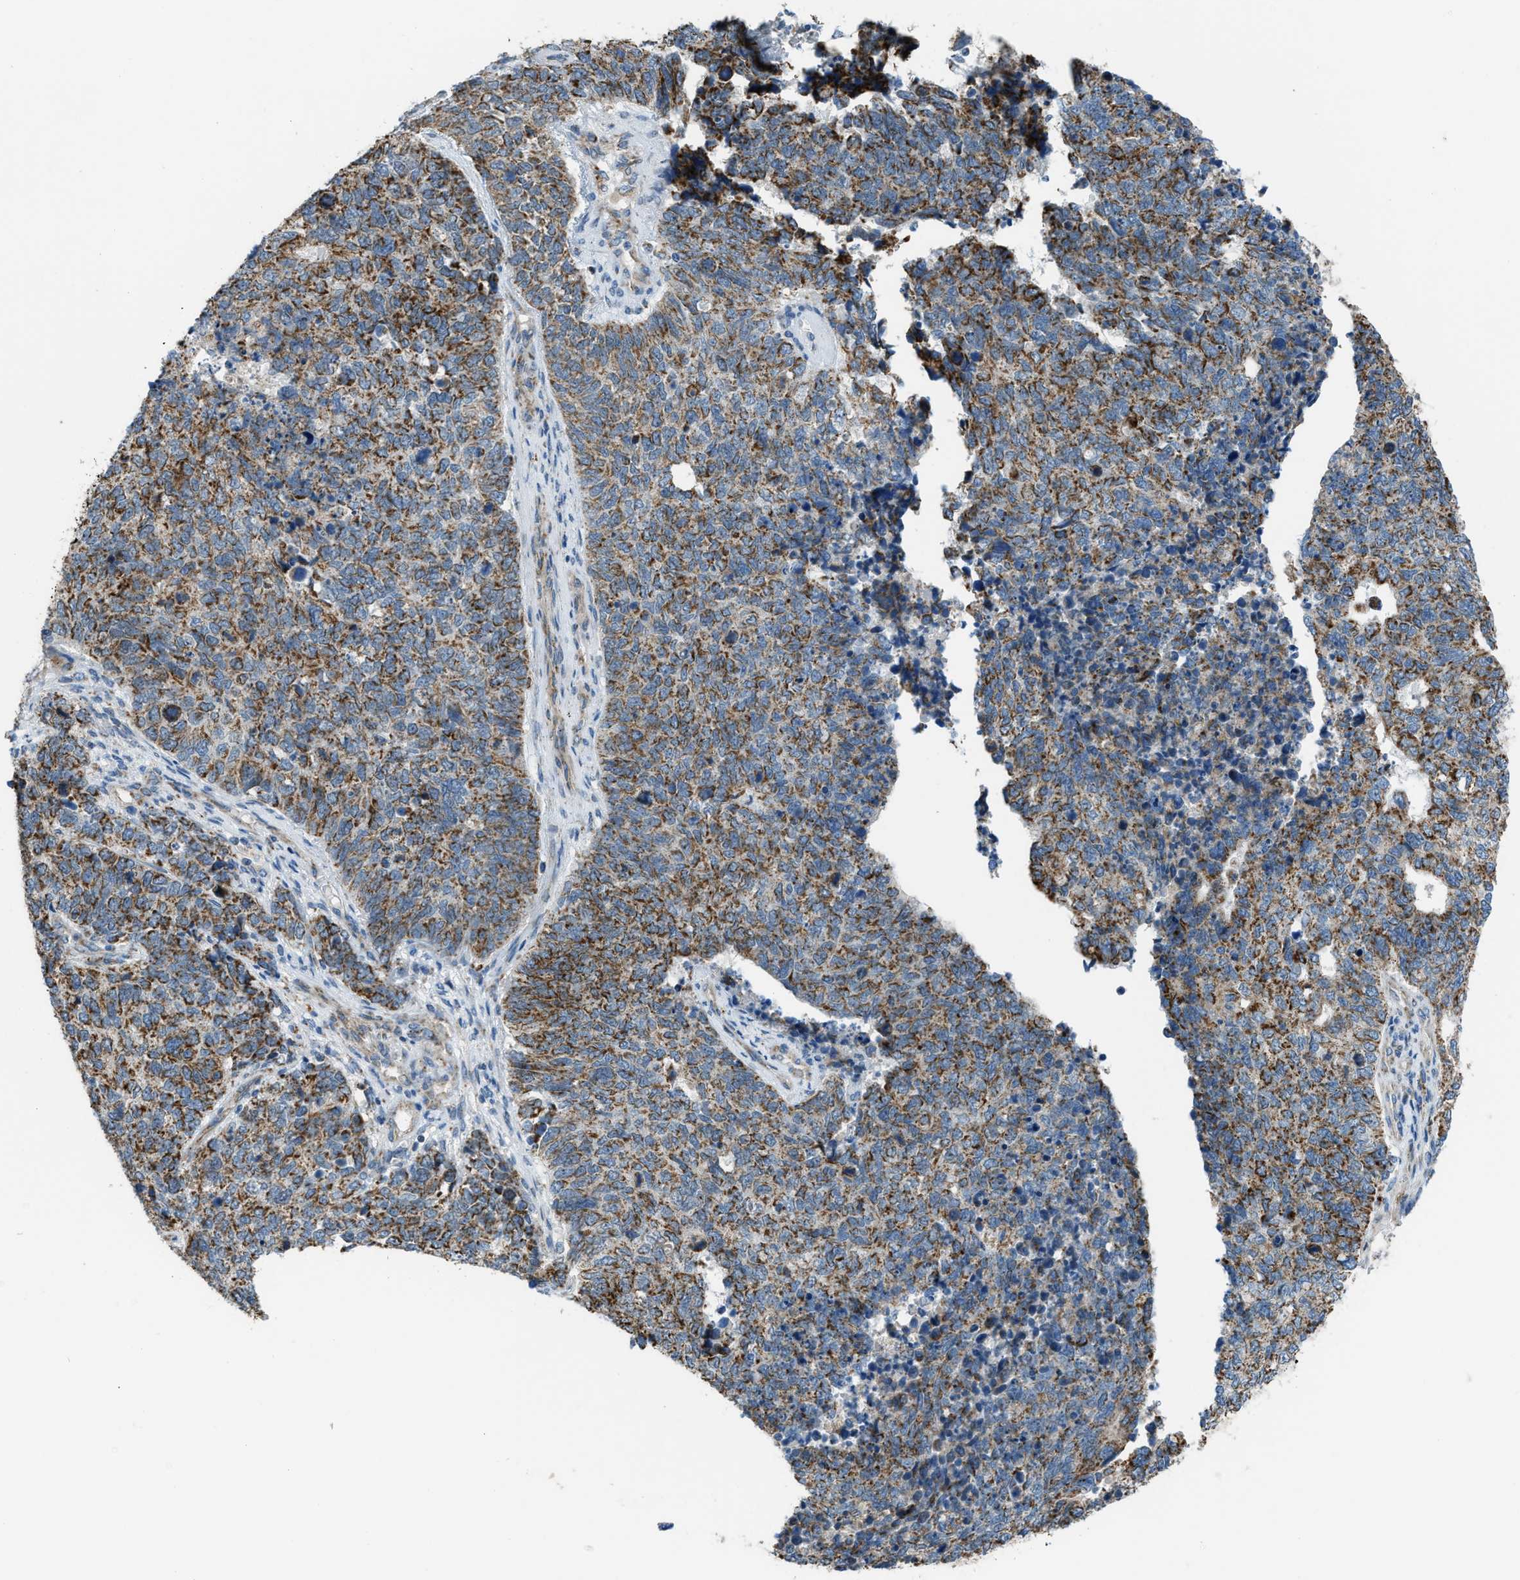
{"staining": {"intensity": "moderate", "quantity": ">75%", "location": "cytoplasmic/membranous"}, "tissue": "cervical cancer", "cell_type": "Tumor cells", "image_type": "cancer", "snomed": [{"axis": "morphology", "description": "Squamous cell carcinoma, NOS"}, {"axis": "topography", "description": "Cervix"}], "caption": "A medium amount of moderate cytoplasmic/membranous staining is identified in approximately >75% of tumor cells in cervical squamous cell carcinoma tissue.", "gene": "SMIM20", "patient": {"sex": "female", "age": 63}}